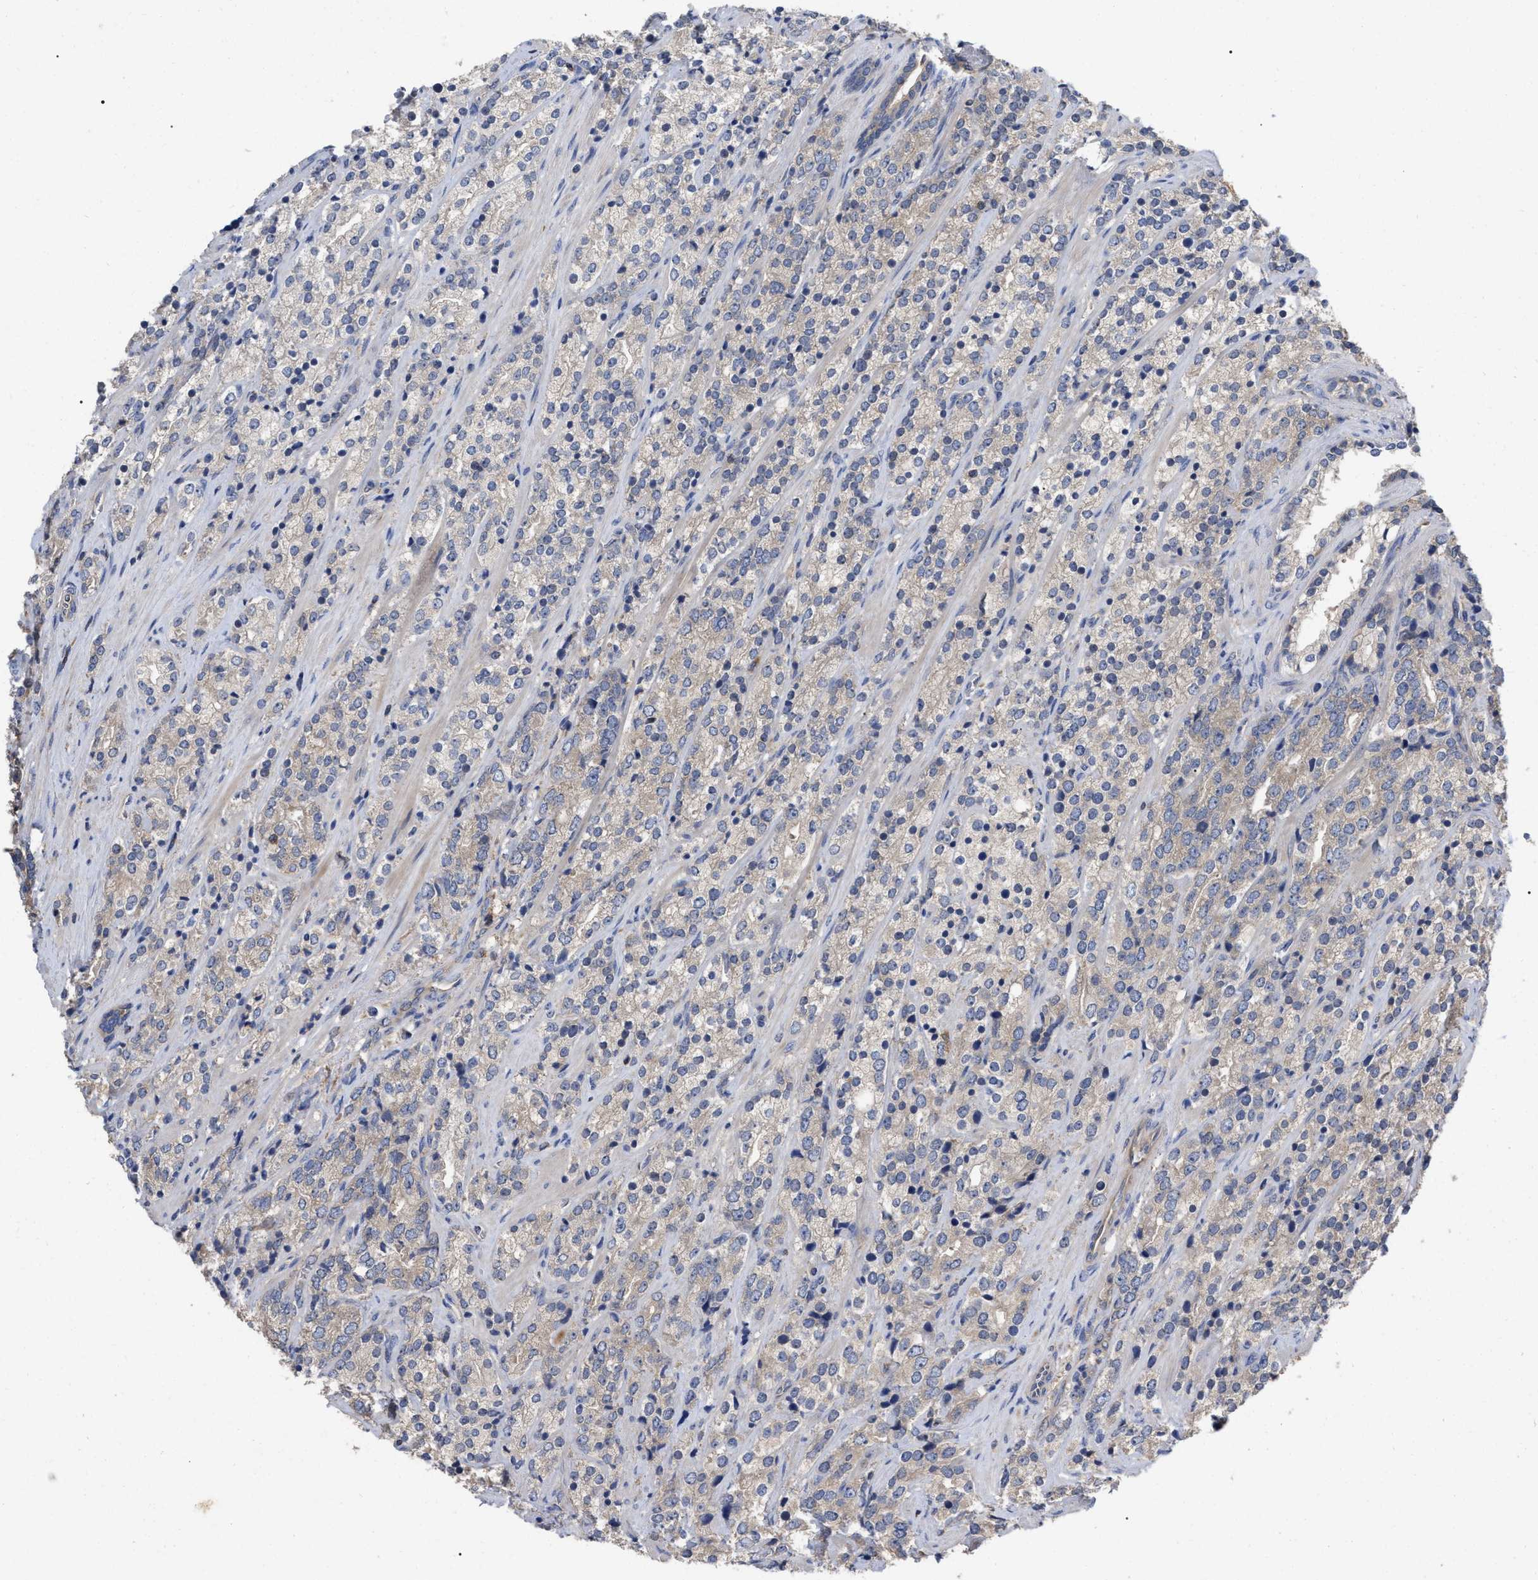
{"staining": {"intensity": "weak", "quantity": "25%-75%", "location": "cytoplasmic/membranous"}, "tissue": "prostate cancer", "cell_type": "Tumor cells", "image_type": "cancer", "snomed": [{"axis": "morphology", "description": "Adenocarcinoma, High grade"}, {"axis": "topography", "description": "Prostate"}], "caption": "Protein expression analysis of human prostate adenocarcinoma (high-grade) reveals weak cytoplasmic/membranous positivity in approximately 25%-75% of tumor cells.", "gene": "RAP1GDS1", "patient": {"sex": "male", "age": 71}}